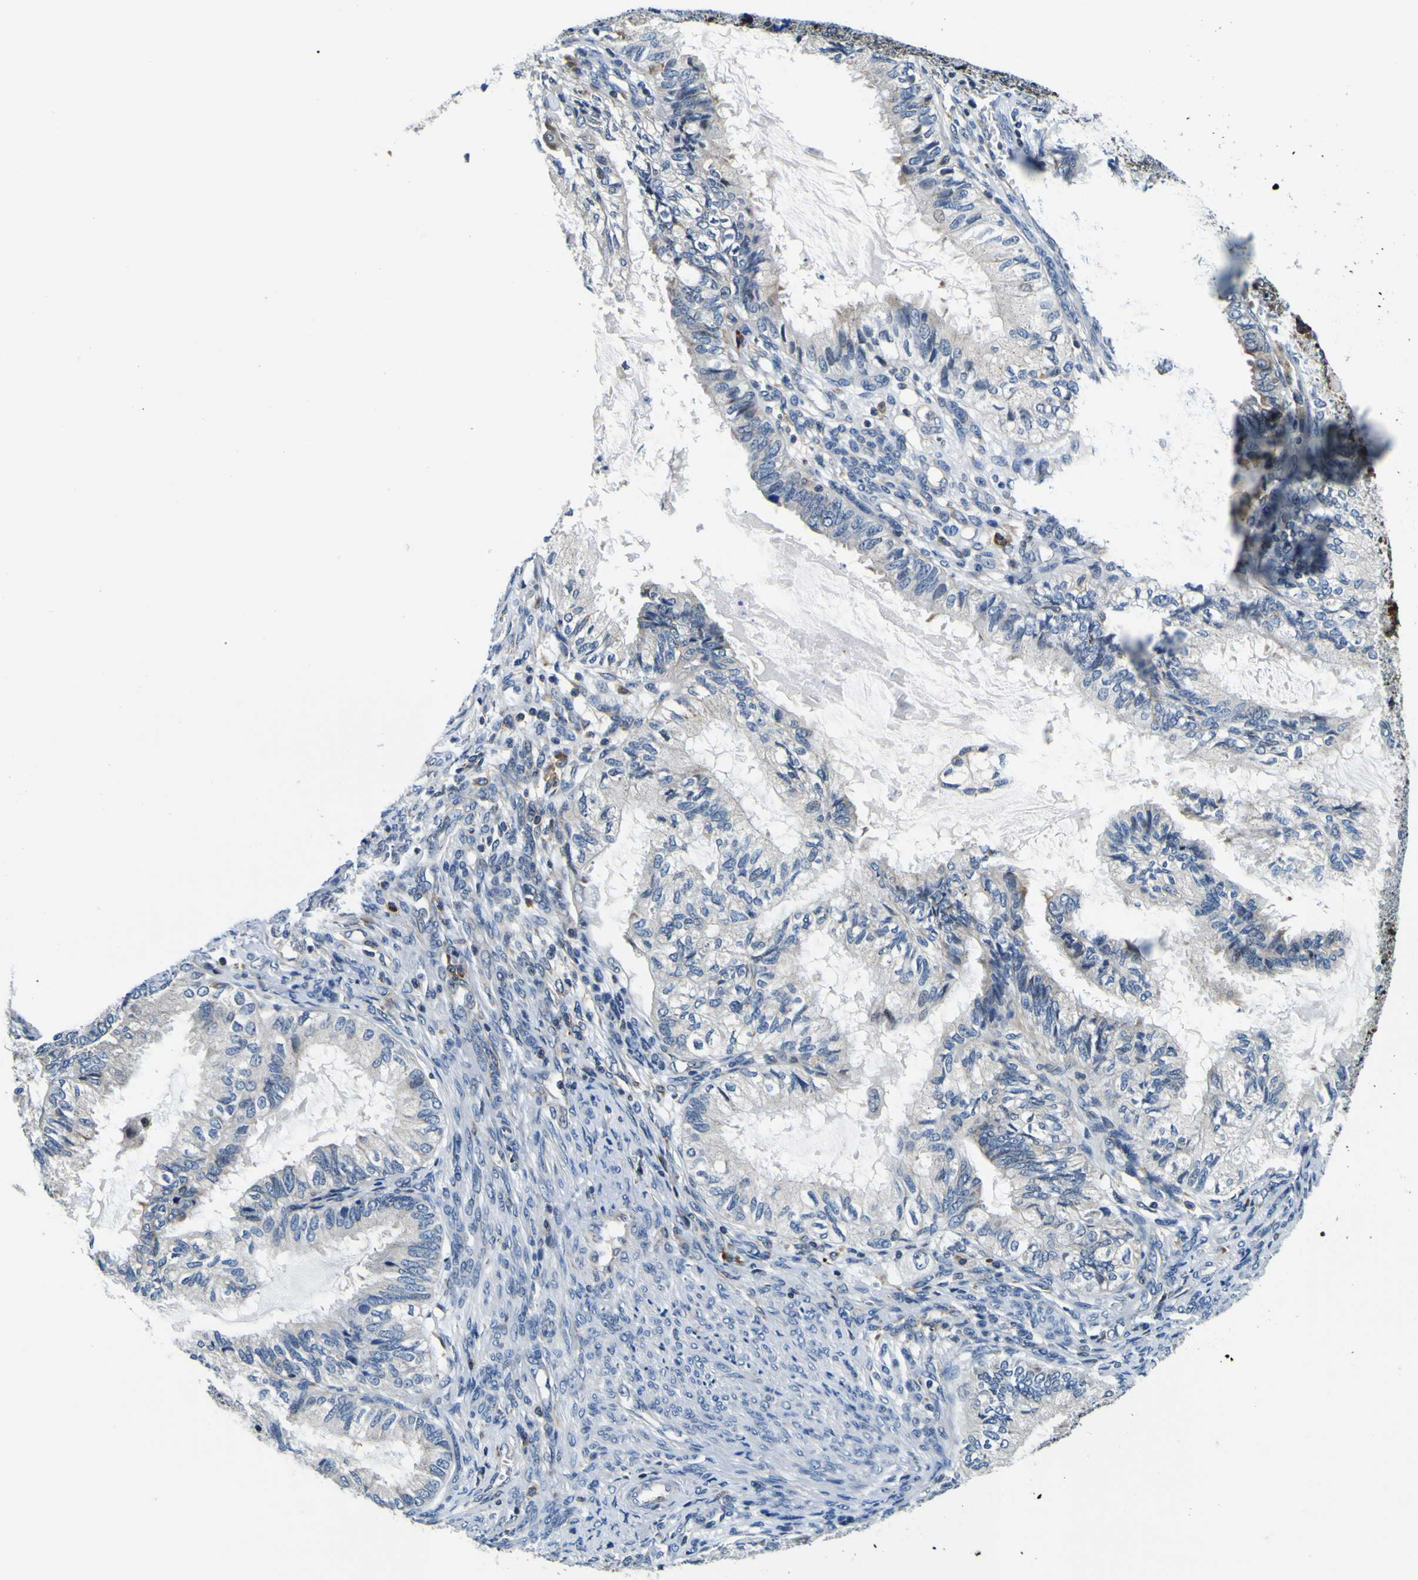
{"staining": {"intensity": "negative", "quantity": "none", "location": "none"}, "tissue": "cervical cancer", "cell_type": "Tumor cells", "image_type": "cancer", "snomed": [{"axis": "morphology", "description": "Normal tissue, NOS"}, {"axis": "morphology", "description": "Adenocarcinoma, NOS"}, {"axis": "topography", "description": "Cervix"}, {"axis": "topography", "description": "Endometrium"}], "caption": "There is no significant staining in tumor cells of cervical cancer.", "gene": "NLRP3", "patient": {"sex": "female", "age": 86}}